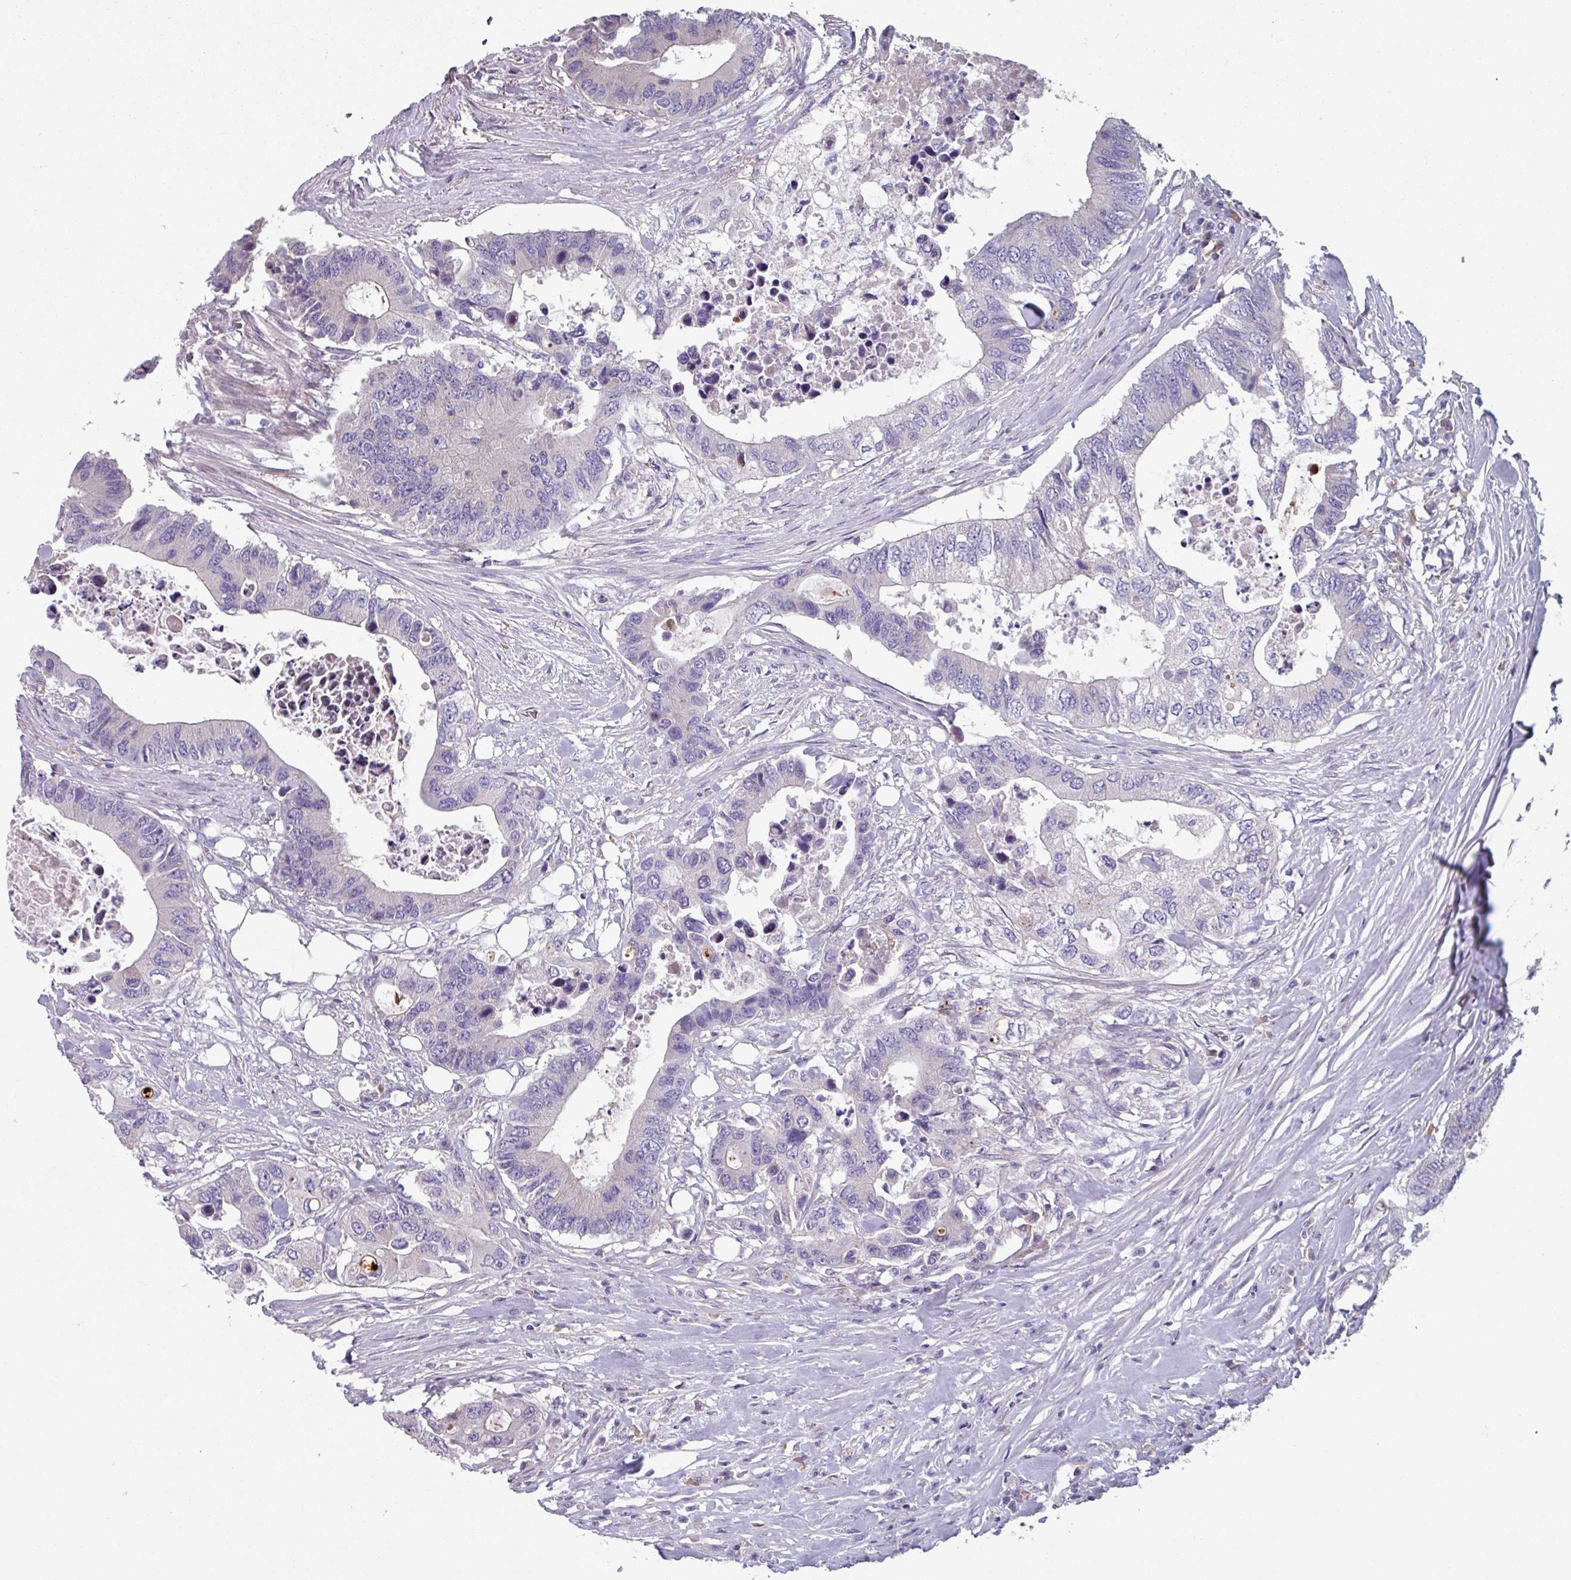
{"staining": {"intensity": "negative", "quantity": "none", "location": "none"}, "tissue": "colorectal cancer", "cell_type": "Tumor cells", "image_type": "cancer", "snomed": [{"axis": "morphology", "description": "Adenocarcinoma, NOS"}, {"axis": "topography", "description": "Colon"}], "caption": "The photomicrograph exhibits no significant staining in tumor cells of colorectal adenocarcinoma.", "gene": "TMEM132A", "patient": {"sex": "male", "age": 71}}